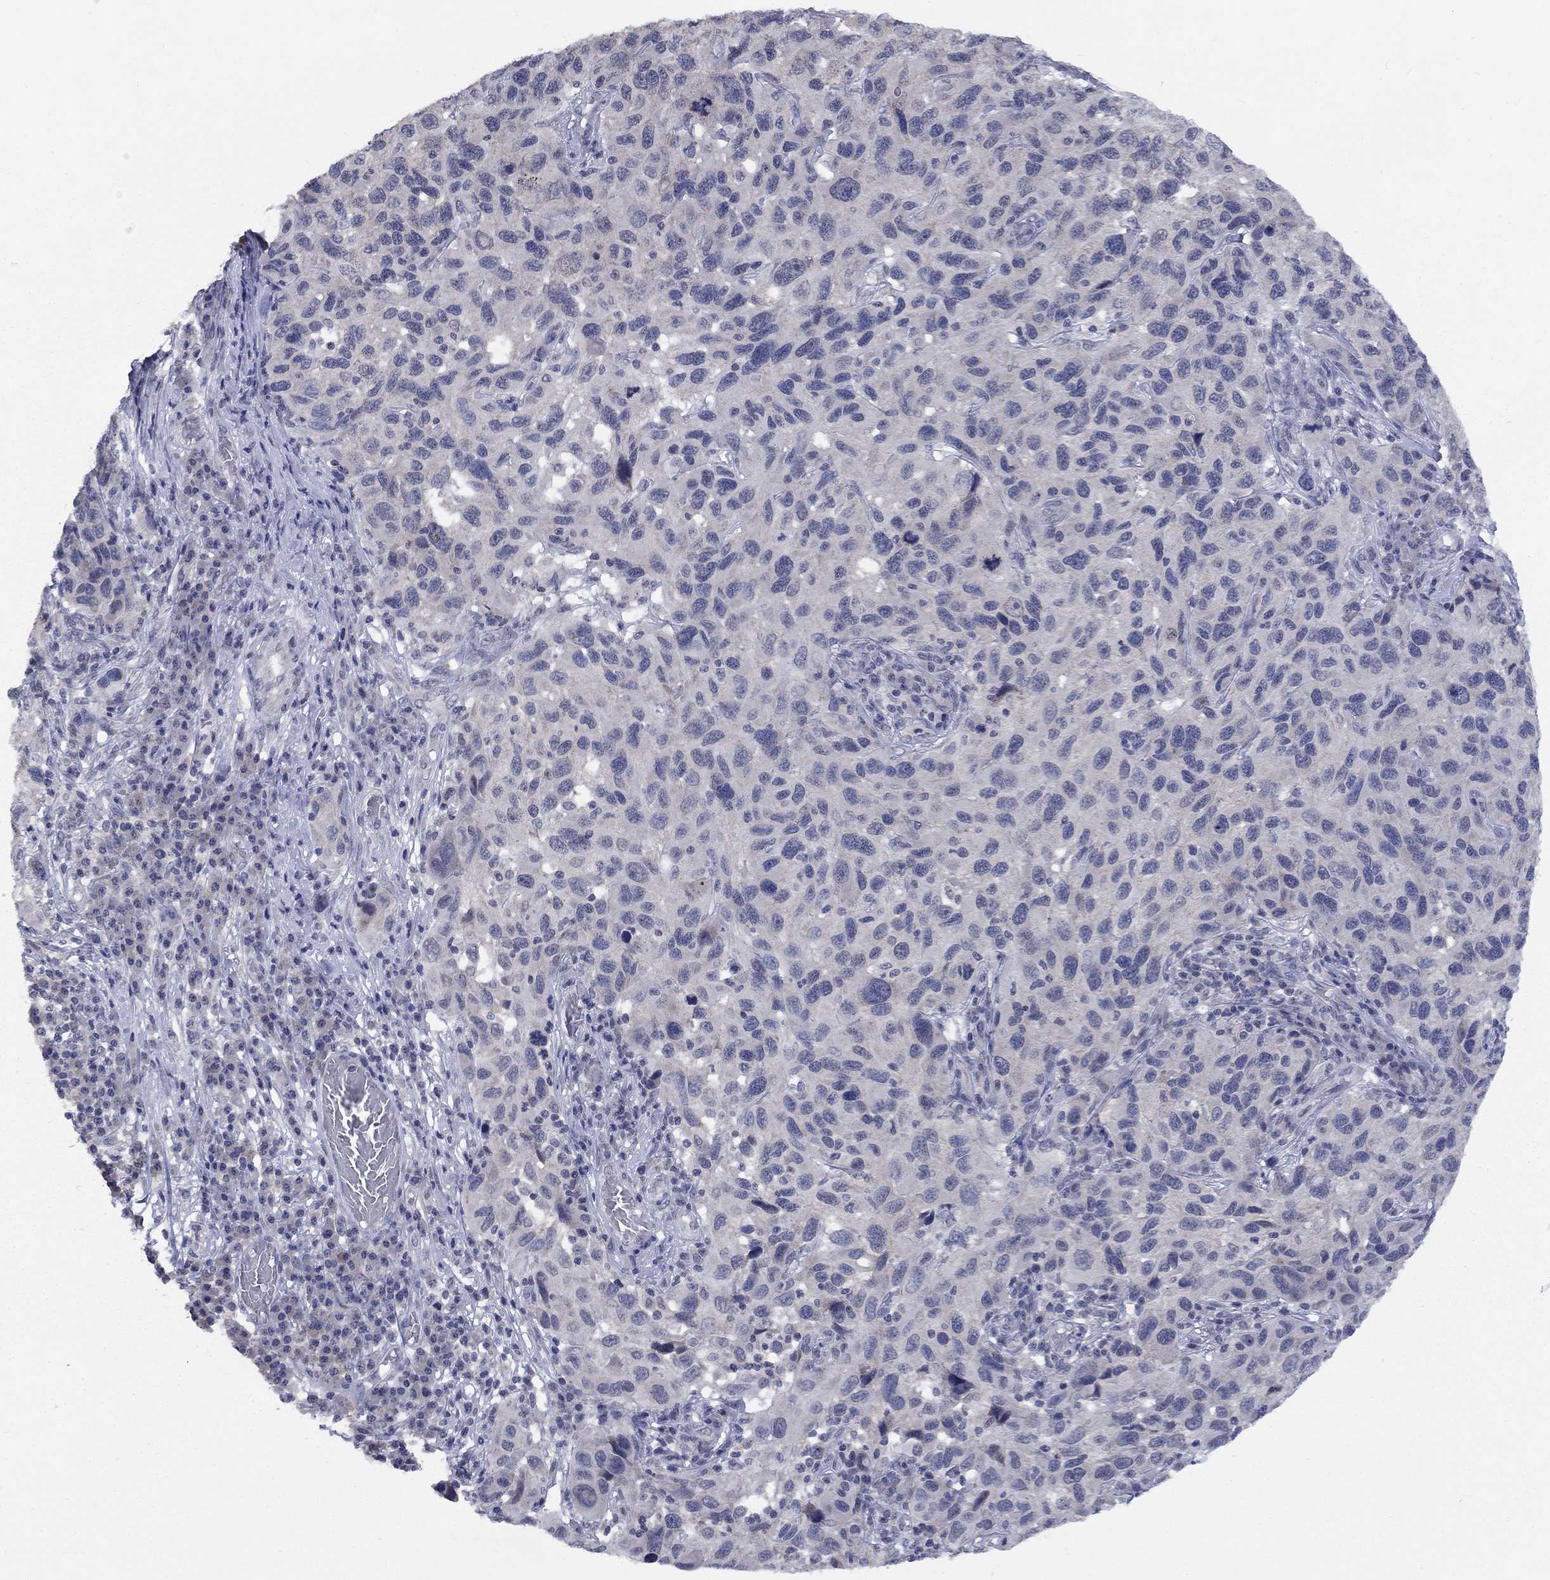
{"staining": {"intensity": "negative", "quantity": "none", "location": "none"}, "tissue": "melanoma", "cell_type": "Tumor cells", "image_type": "cancer", "snomed": [{"axis": "morphology", "description": "Malignant melanoma, NOS"}, {"axis": "topography", "description": "Skin"}], "caption": "Malignant melanoma stained for a protein using immunohistochemistry (IHC) exhibits no positivity tumor cells.", "gene": "SPATA33", "patient": {"sex": "male", "age": 53}}